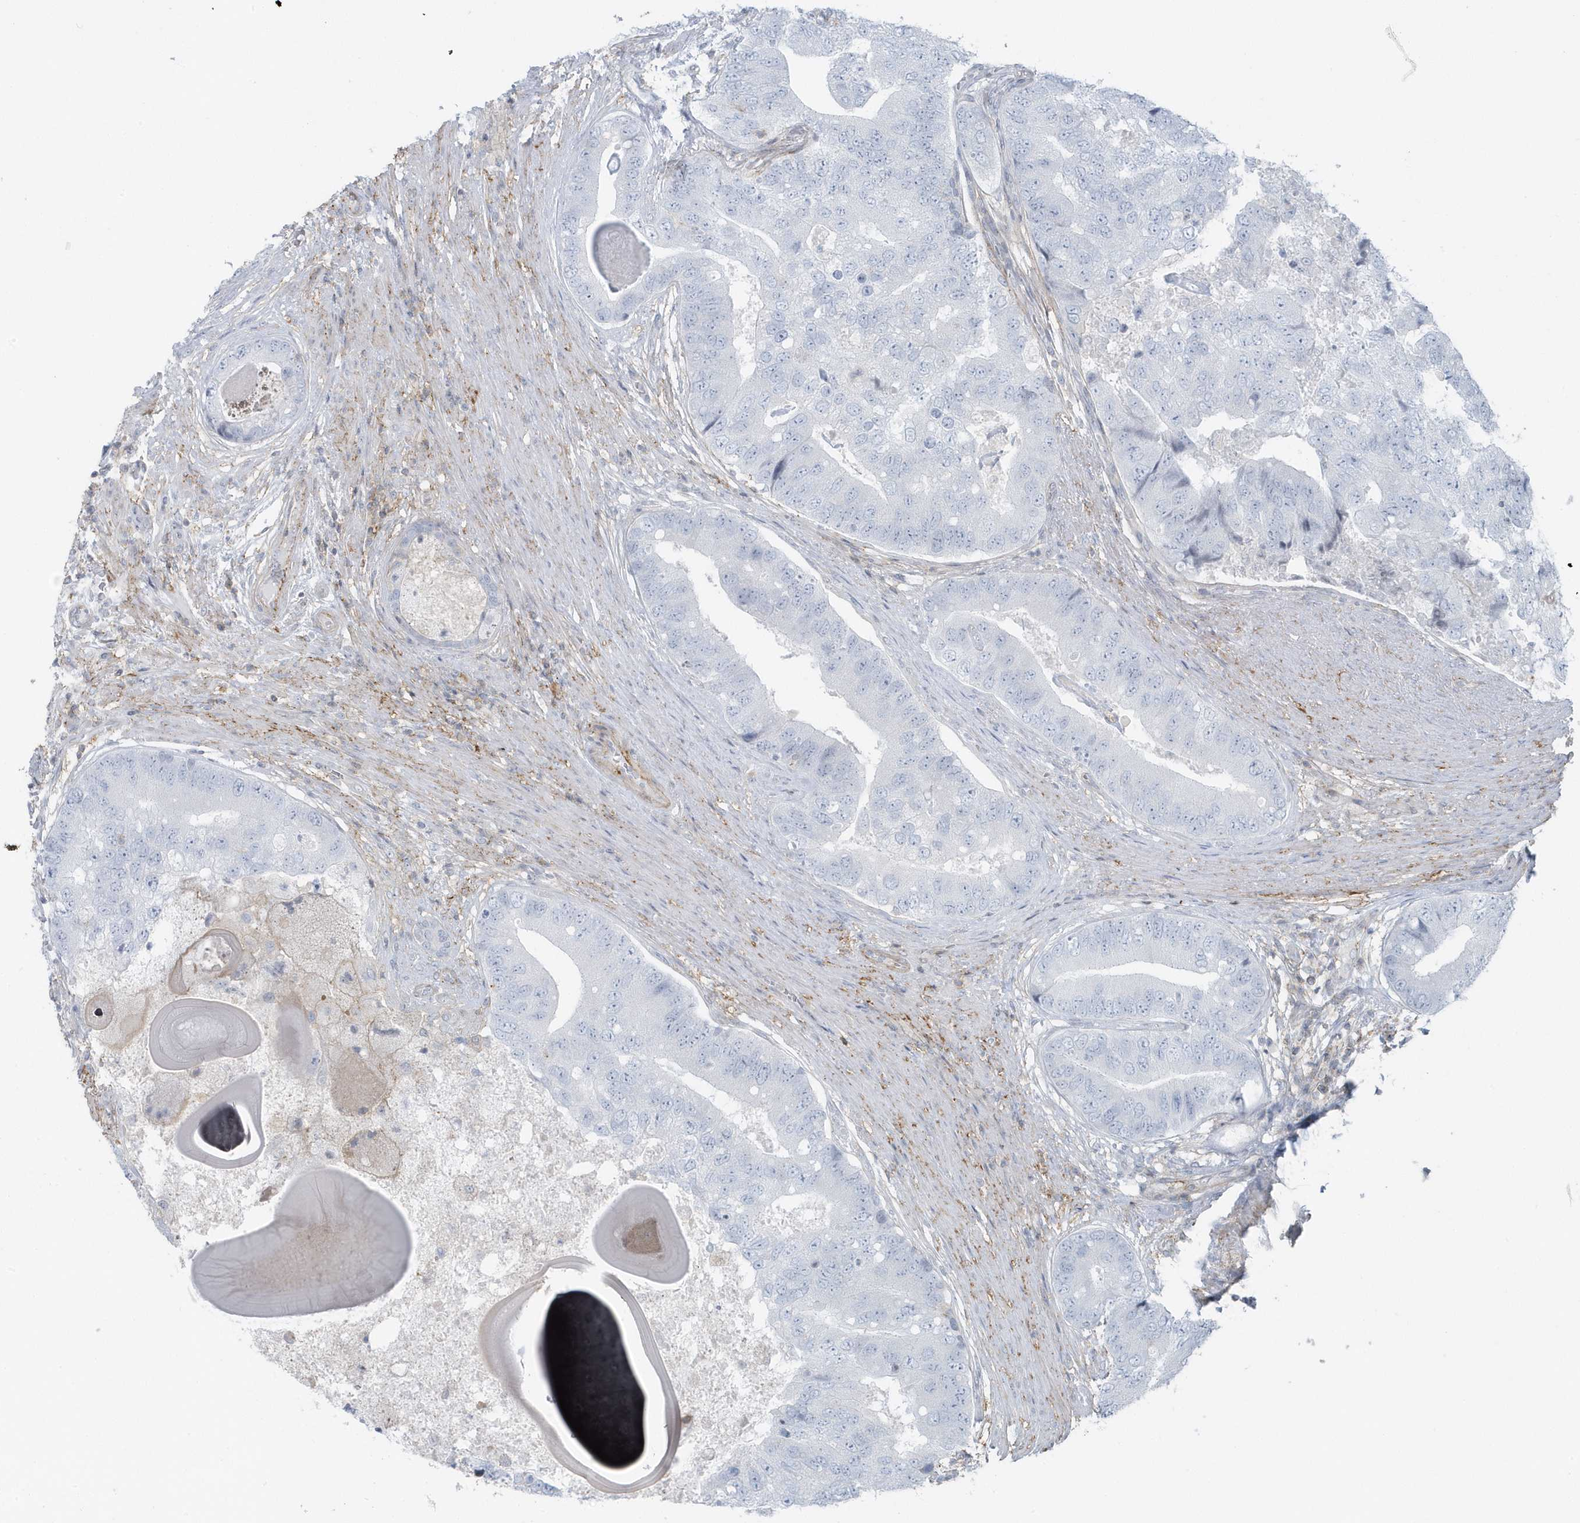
{"staining": {"intensity": "negative", "quantity": "none", "location": "none"}, "tissue": "prostate cancer", "cell_type": "Tumor cells", "image_type": "cancer", "snomed": [{"axis": "morphology", "description": "Adenocarcinoma, High grade"}, {"axis": "topography", "description": "Prostate"}], "caption": "IHC of human prostate high-grade adenocarcinoma shows no expression in tumor cells. (Immunohistochemistry (ihc), brightfield microscopy, high magnification).", "gene": "CACNB2", "patient": {"sex": "male", "age": 70}}